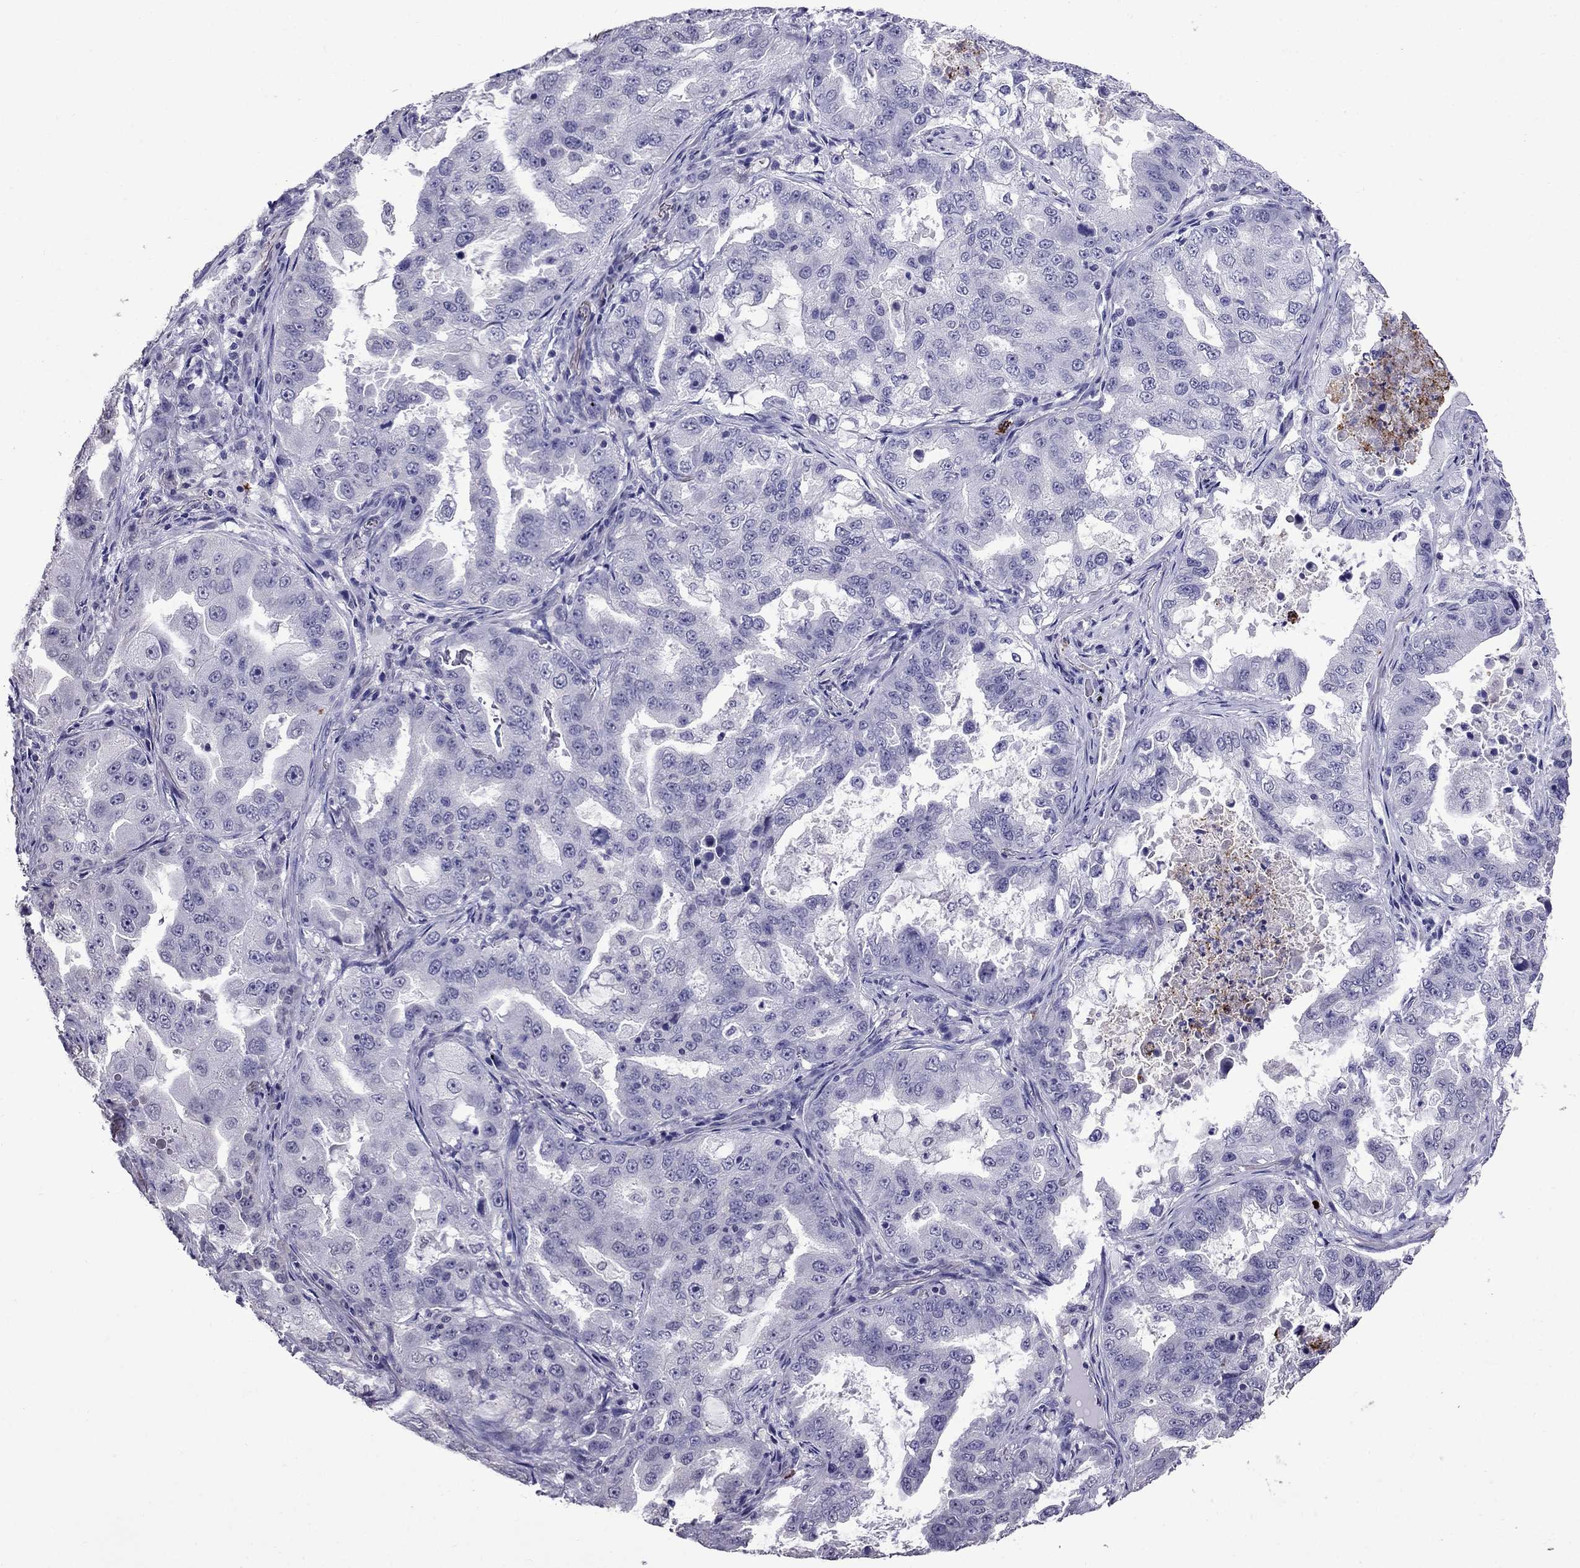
{"staining": {"intensity": "negative", "quantity": "none", "location": "none"}, "tissue": "lung cancer", "cell_type": "Tumor cells", "image_type": "cancer", "snomed": [{"axis": "morphology", "description": "Adenocarcinoma, NOS"}, {"axis": "topography", "description": "Lung"}], "caption": "Protein analysis of lung cancer (adenocarcinoma) reveals no significant expression in tumor cells. (DAB (3,3'-diaminobenzidine) immunohistochemistry with hematoxylin counter stain).", "gene": "OLFM4", "patient": {"sex": "female", "age": 61}}